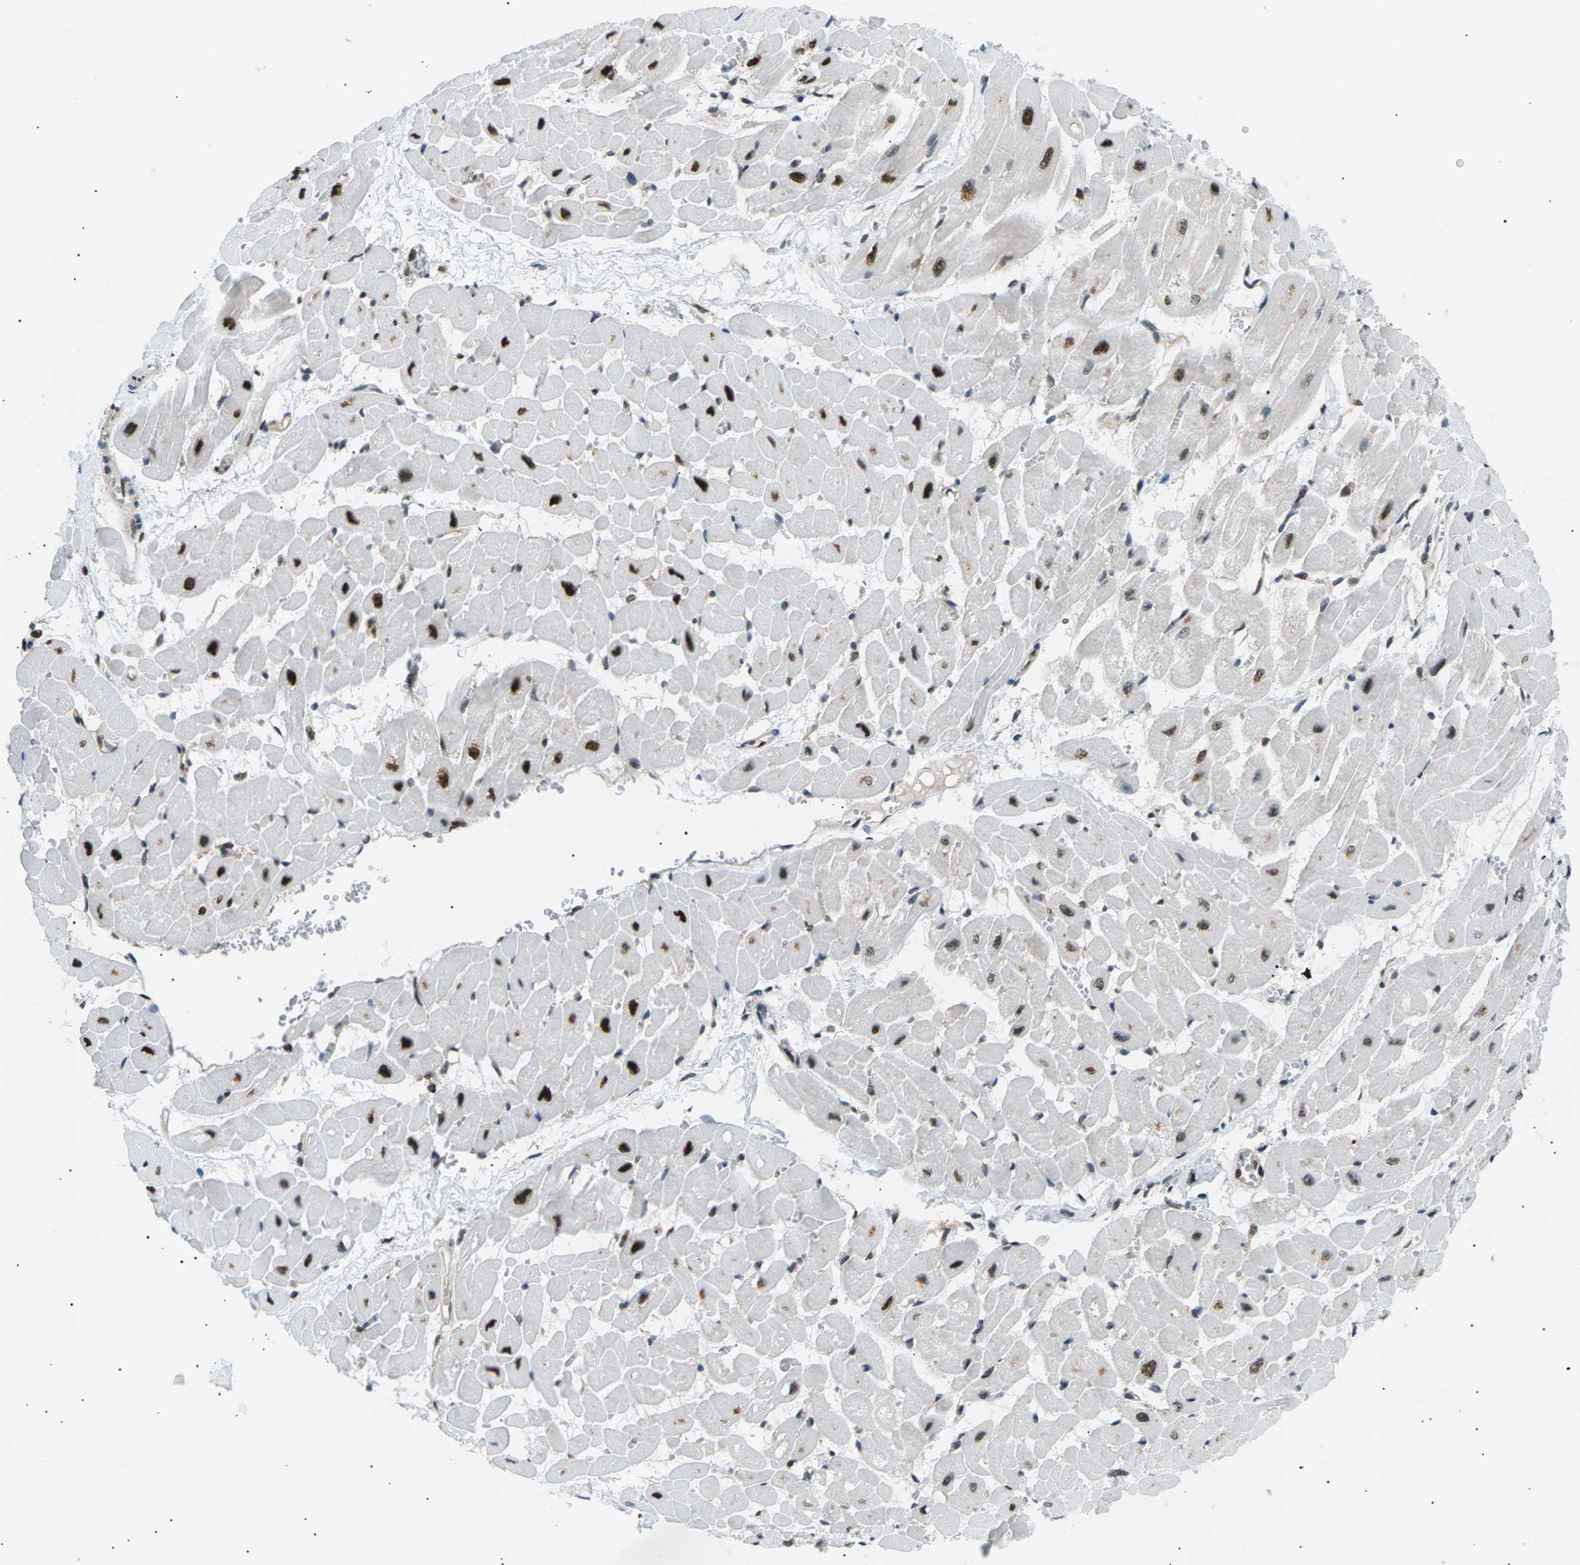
{"staining": {"intensity": "strong", "quantity": "25%-75%", "location": "nuclear"}, "tissue": "heart muscle", "cell_type": "Cardiomyocytes", "image_type": "normal", "snomed": [{"axis": "morphology", "description": "Normal tissue, NOS"}, {"axis": "topography", "description": "Heart"}], "caption": "DAB immunohistochemical staining of benign heart muscle exhibits strong nuclear protein expression in approximately 25%-75% of cardiomyocytes.", "gene": "RPA2", "patient": {"sex": "male", "age": 45}}